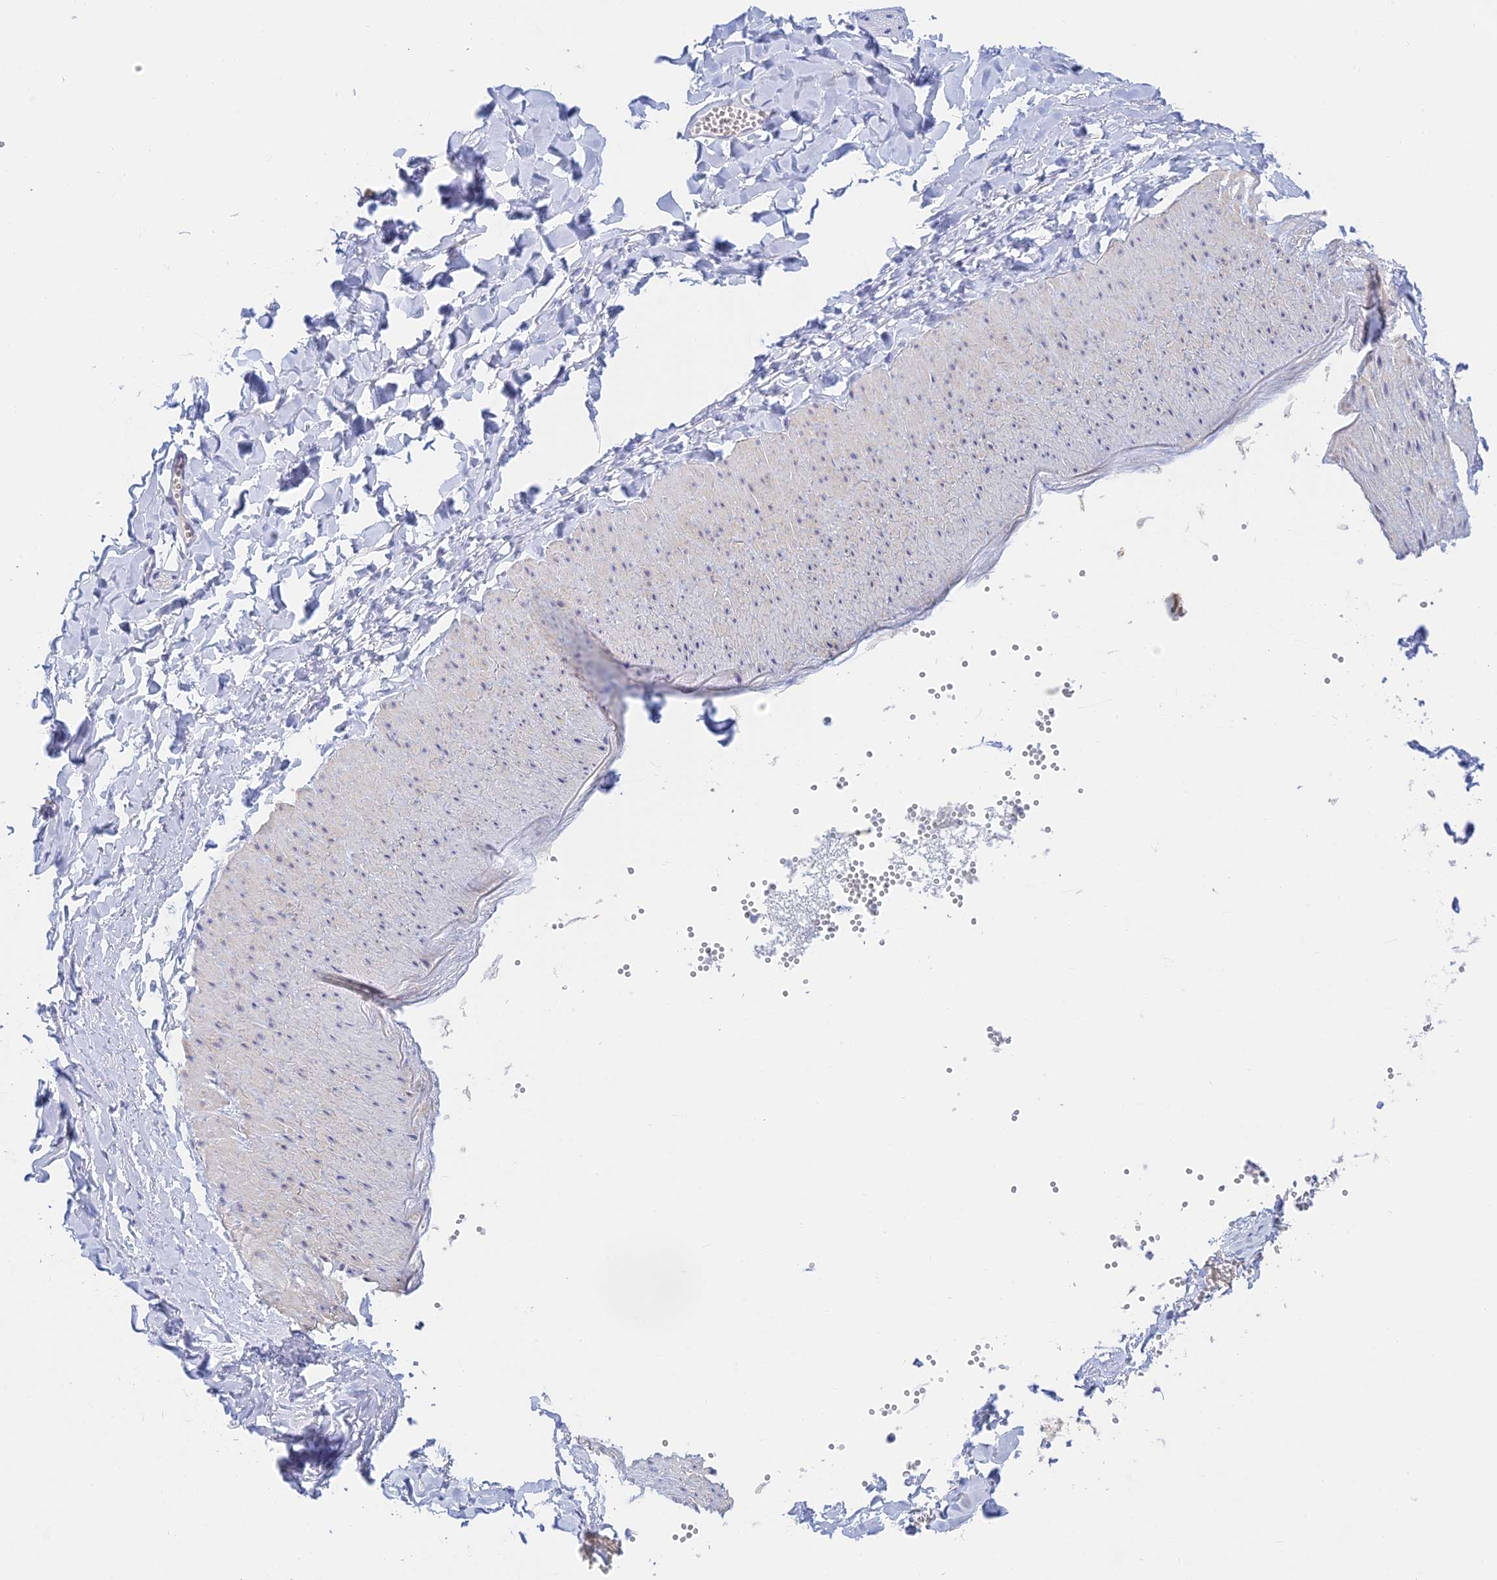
{"staining": {"intensity": "negative", "quantity": "none", "location": "none"}, "tissue": "adipose tissue", "cell_type": "Adipocytes", "image_type": "normal", "snomed": [{"axis": "morphology", "description": "Normal tissue, NOS"}, {"axis": "topography", "description": "Gallbladder"}, {"axis": "topography", "description": "Peripheral nerve tissue"}], "caption": "There is no significant staining in adipocytes of adipose tissue. Brightfield microscopy of immunohistochemistry stained with DAB (brown) and hematoxylin (blue), captured at high magnification.", "gene": "CEP152", "patient": {"sex": "male", "age": 38}}